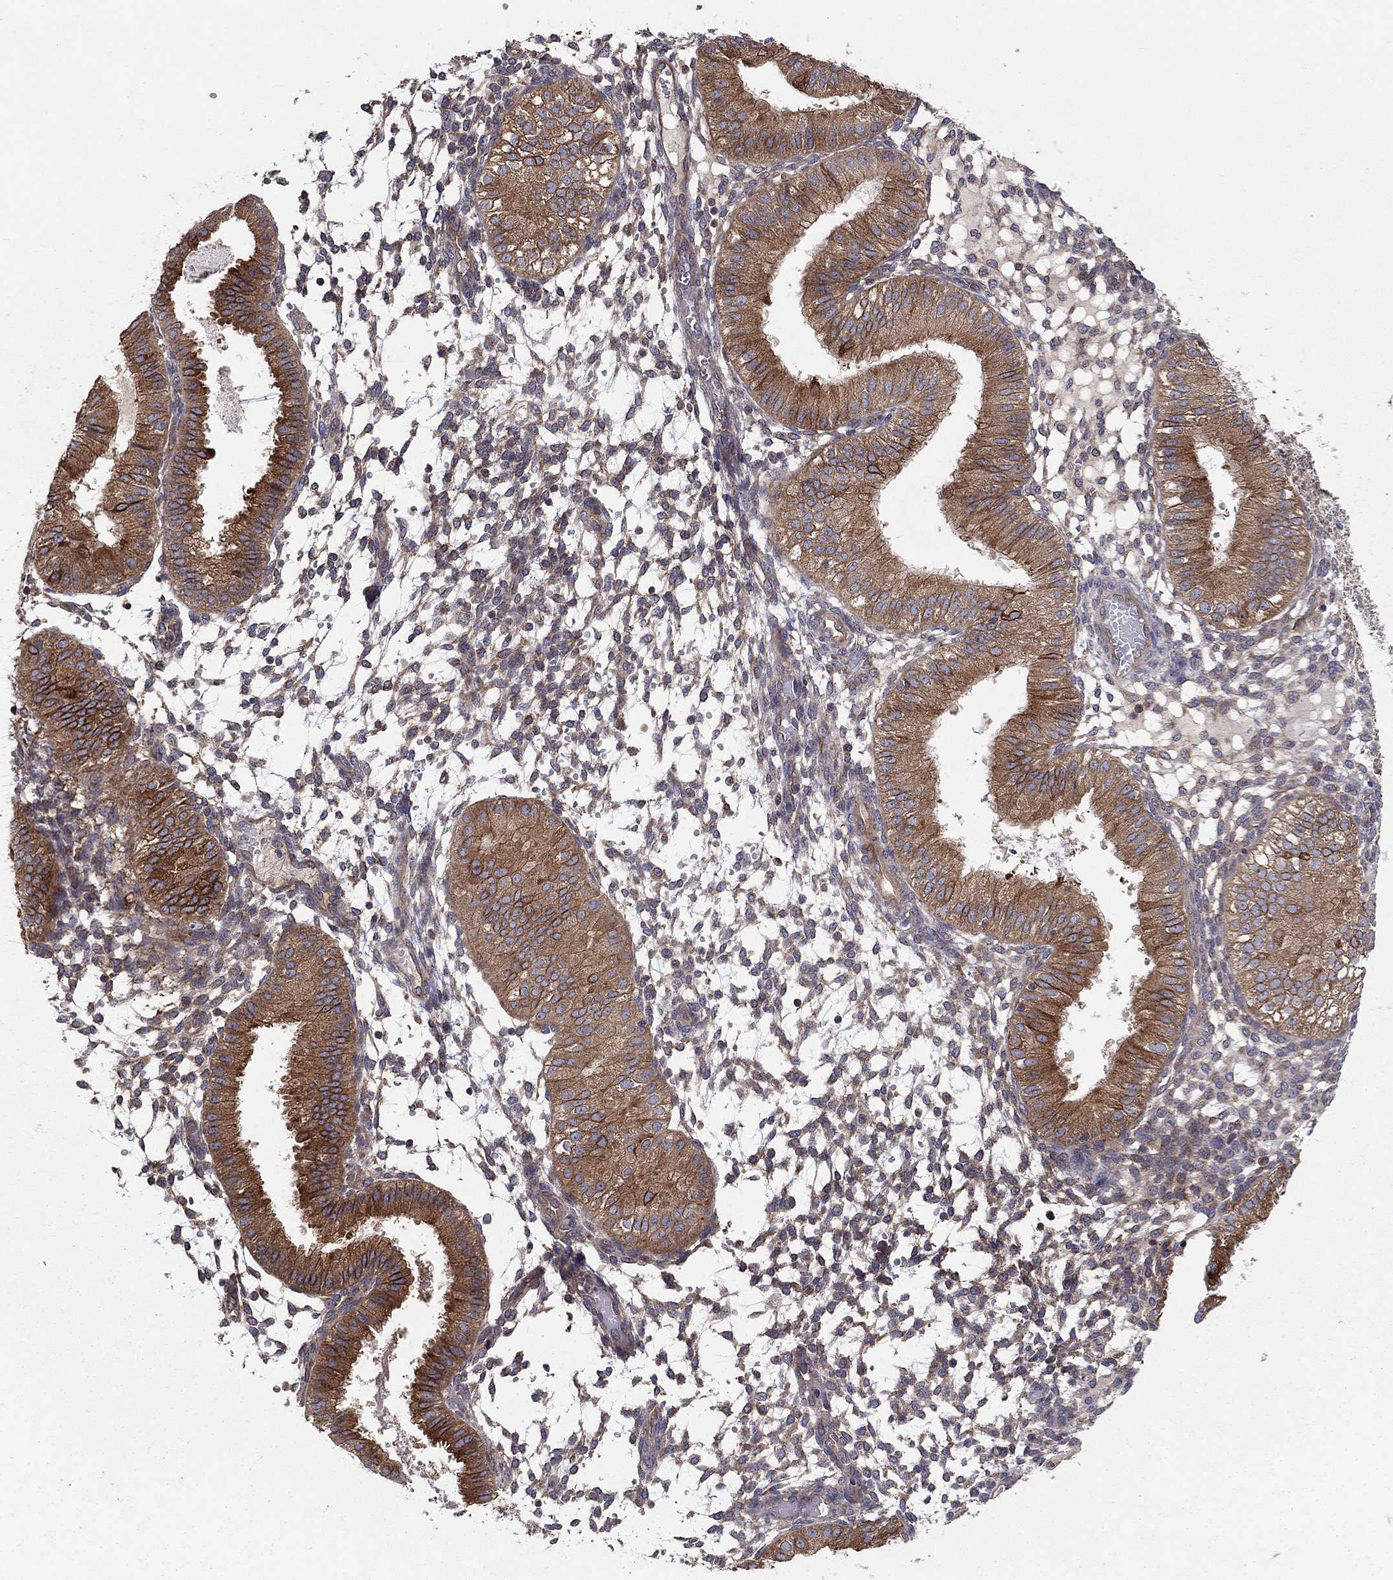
{"staining": {"intensity": "strong", "quantity": "25%-75%", "location": "cytoplasmic/membranous,nuclear"}, "tissue": "endometrium", "cell_type": "Cells in endometrial stroma", "image_type": "normal", "snomed": [{"axis": "morphology", "description": "Normal tissue, NOS"}, {"axis": "topography", "description": "Endometrium"}], "caption": "This histopathology image displays immunohistochemistry staining of normal human endometrium, with high strong cytoplasmic/membranous,nuclear staining in about 25%-75% of cells in endometrial stroma.", "gene": "BMERB1", "patient": {"sex": "female", "age": 43}}